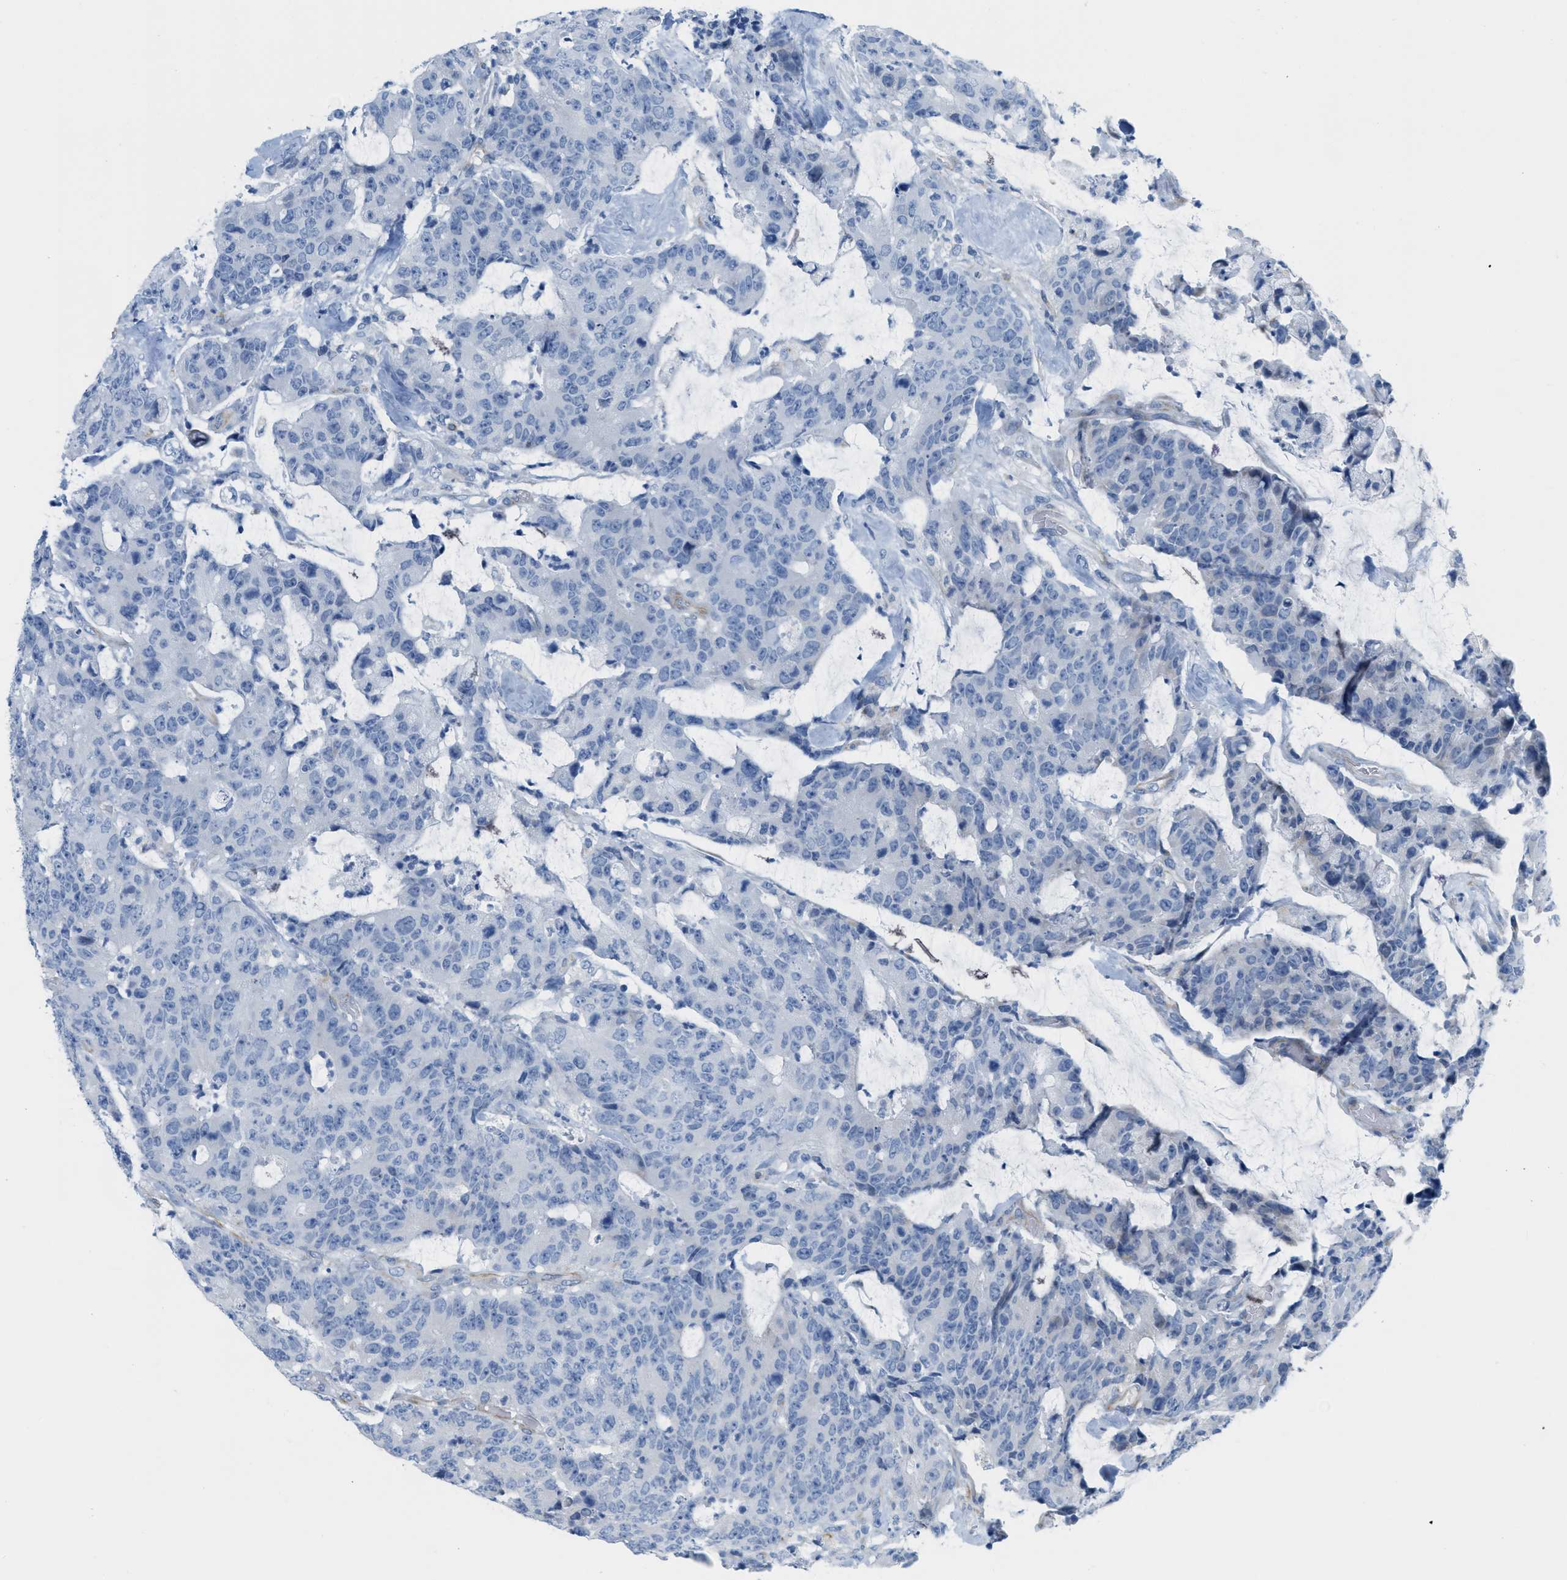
{"staining": {"intensity": "negative", "quantity": "none", "location": "none"}, "tissue": "colorectal cancer", "cell_type": "Tumor cells", "image_type": "cancer", "snomed": [{"axis": "morphology", "description": "Adenocarcinoma, NOS"}, {"axis": "topography", "description": "Colon"}], "caption": "Immunohistochemical staining of human colorectal adenocarcinoma demonstrates no significant expression in tumor cells.", "gene": "SLC12A1", "patient": {"sex": "female", "age": 86}}